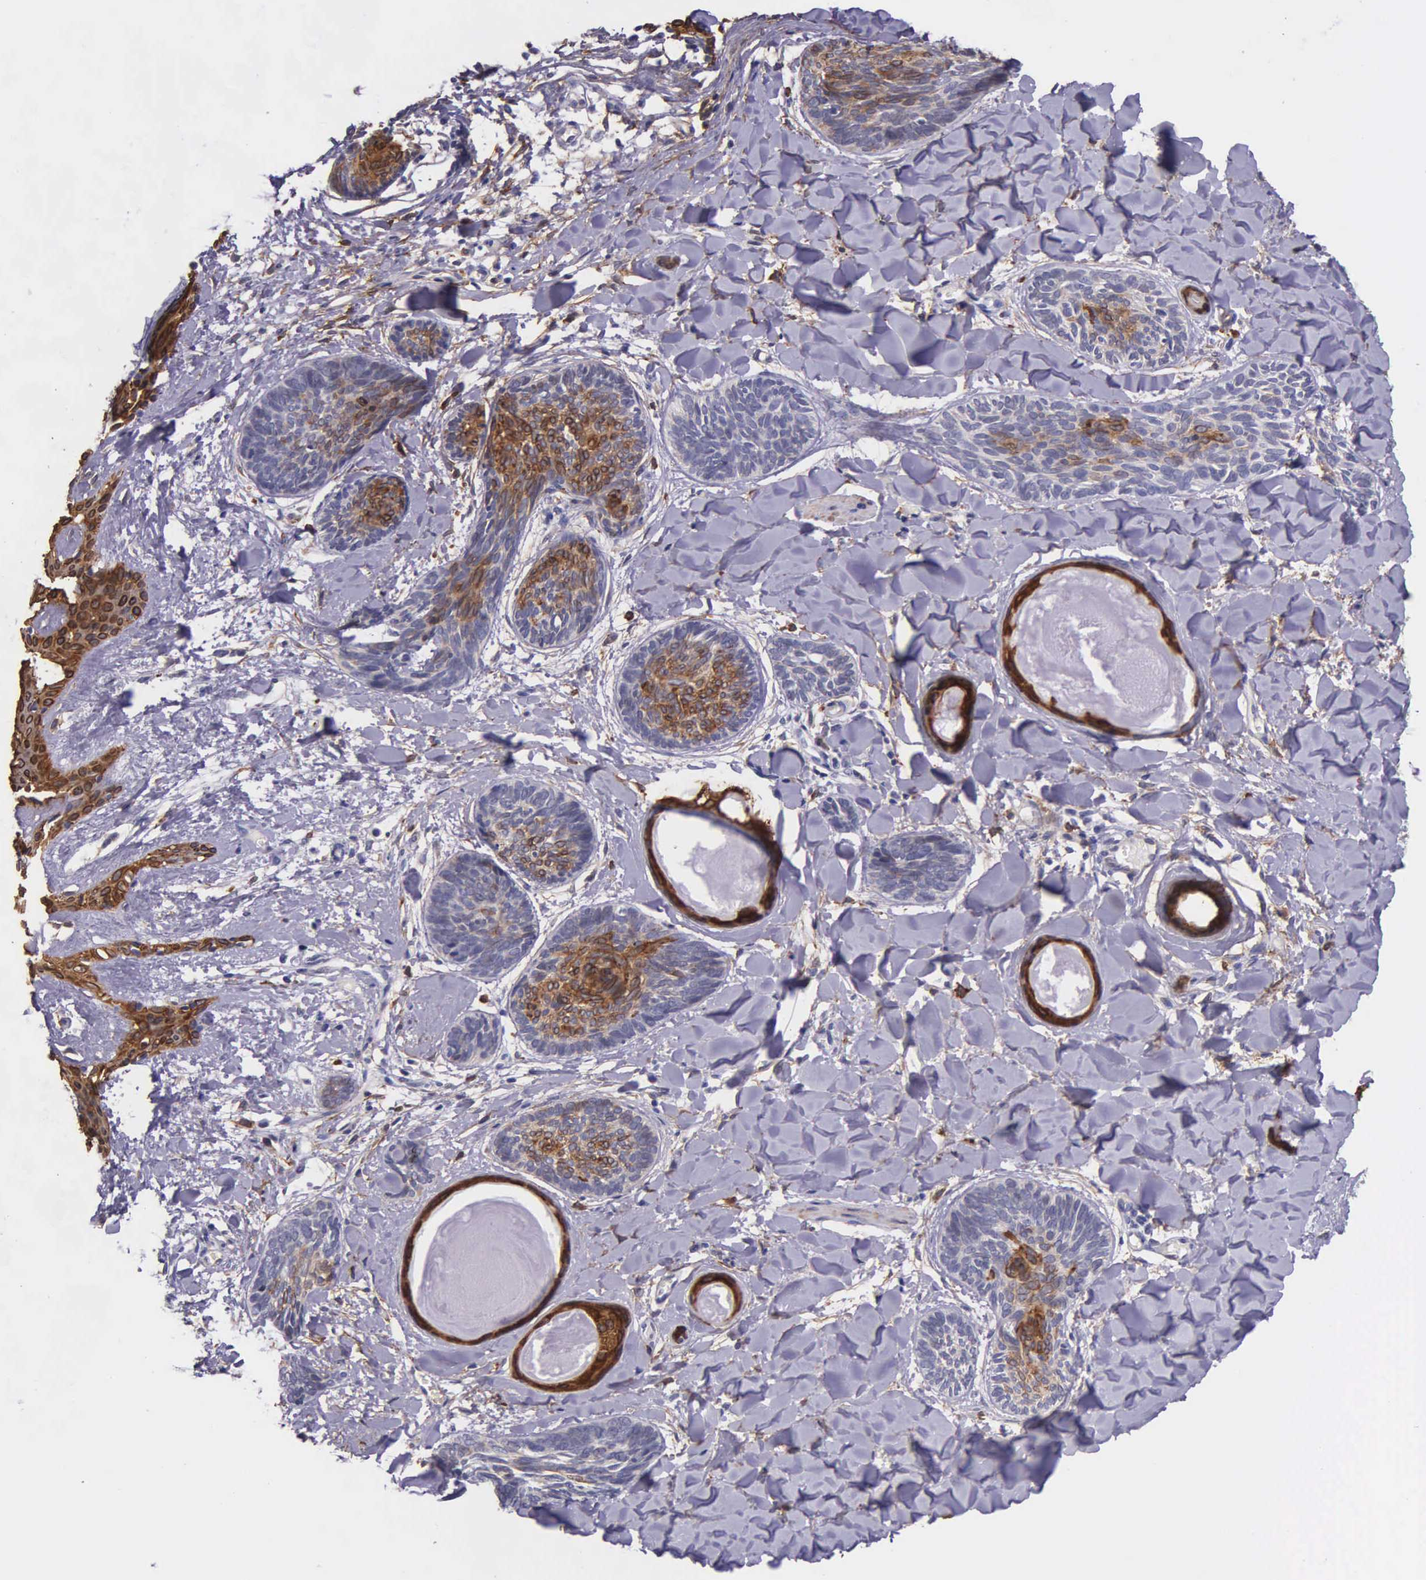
{"staining": {"intensity": "moderate", "quantity": "25%-75%", "location": "cytoplasmic/membranous"}, "tissue": "skin cancer", "cell_type": "Tumor cells", "image_type": "cancer", "snomed": [{"axis": "morphology", "description": "Basal cell carcinoma"}, {"axis": "topography", "description": "Skin"}], "caption": "A photomicrograph showing moderate cytoplasmic/membranous staining in about 25%-75% of tumor cells in basal cell carcinoma (skin), as visualized by brown immunohistochemical staining.", "gene": "AHNAK2", "patient": {"sex": "female", "age": 81}}